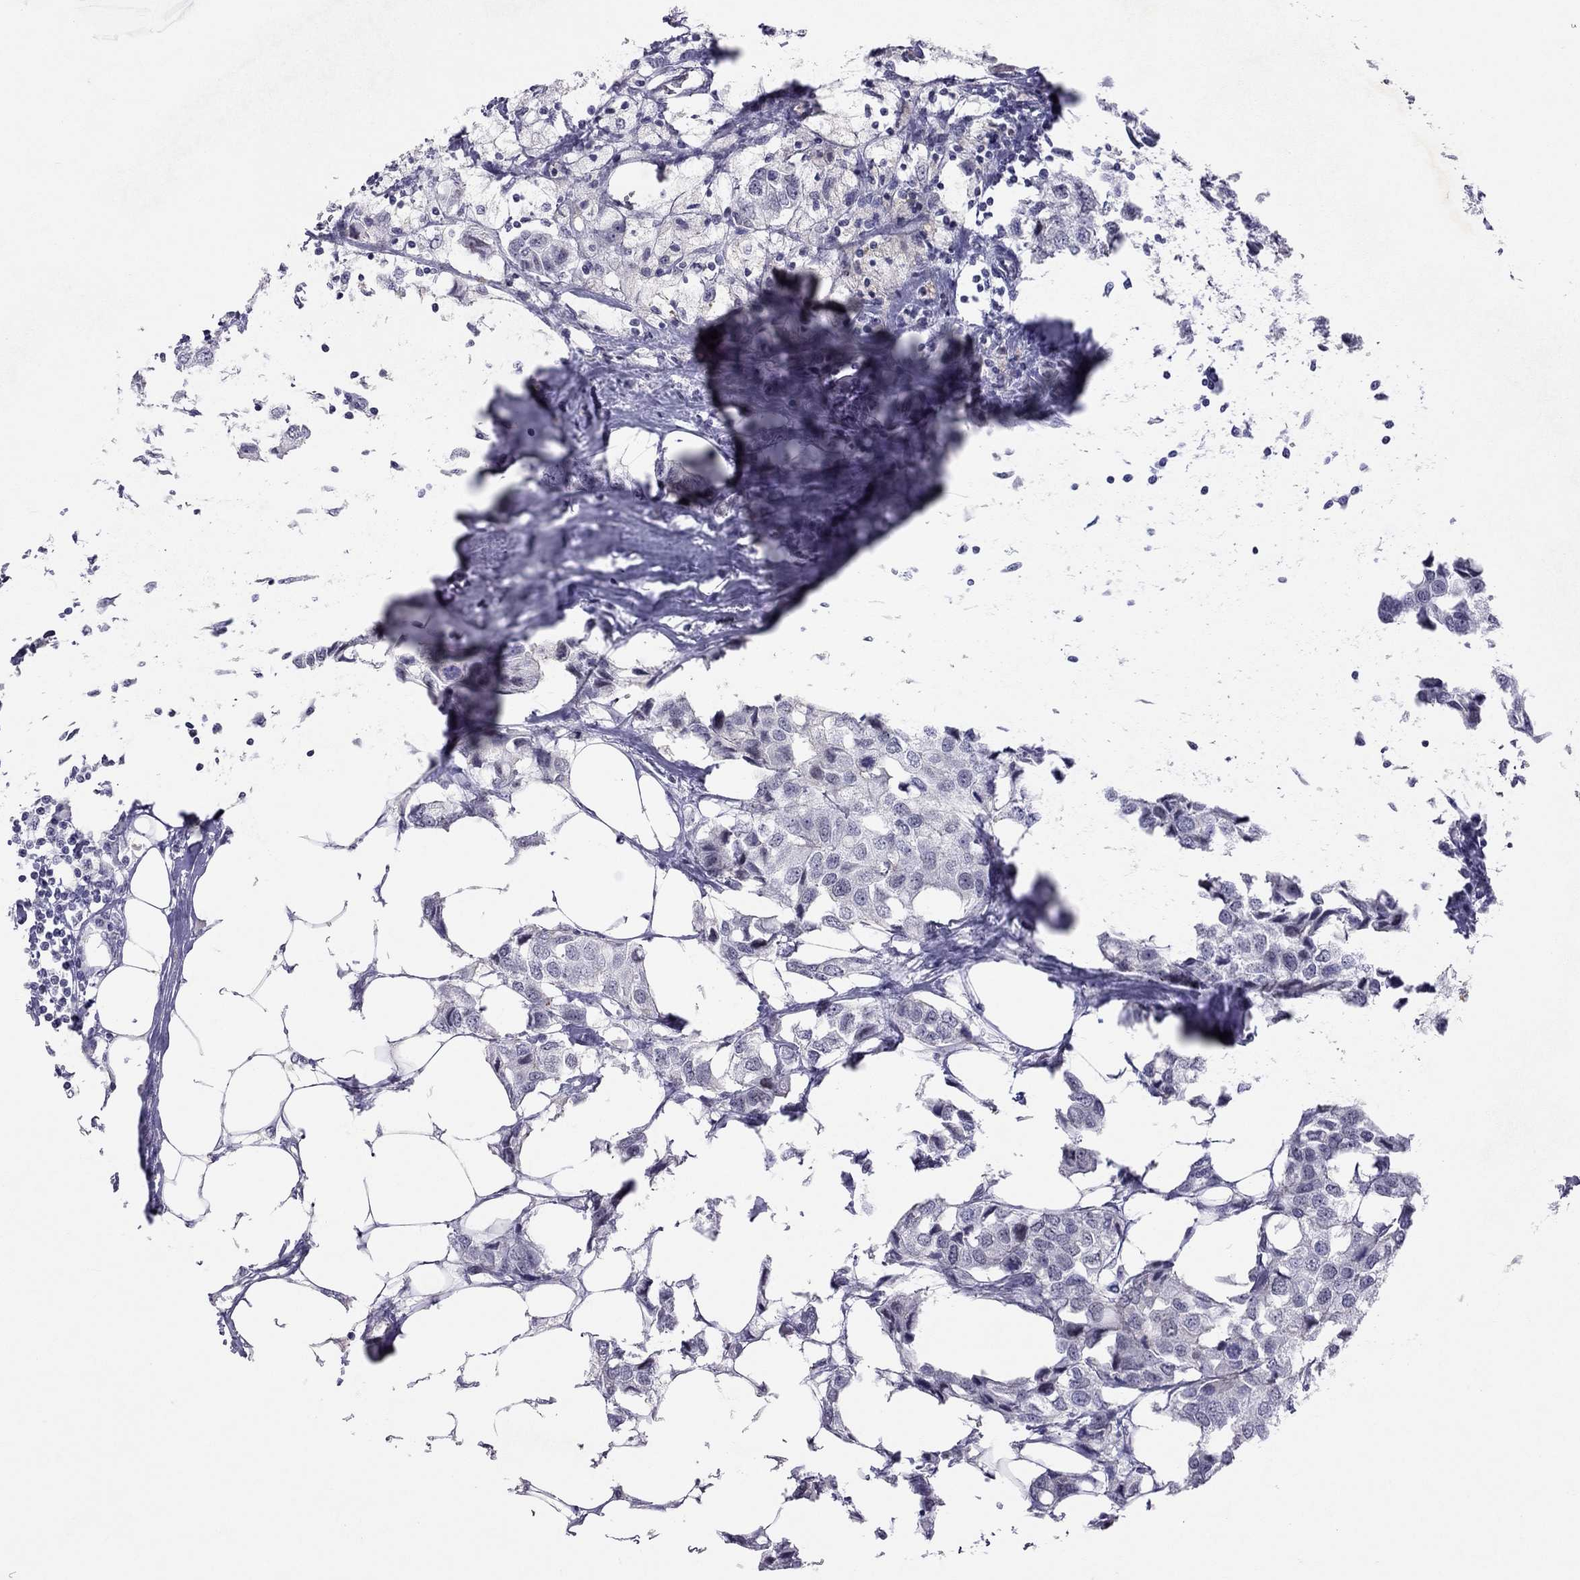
{"staining": {"intensity": "negative", "quantity": "none", "location": "none"}, "tissue": "breast cancer", "cell_type": "Tumor cells", "image_type": "cancer", "snomed": [{"axis": "morphology", "description": "Duct carcinoma"}, {"axis": "topography", "description": "Breast"}], "caption": "A micrograph of human breast cancer is negative for staining in tumor cells.", "gene": "JHY", "patient": {"sex": "female", "age": 80}}